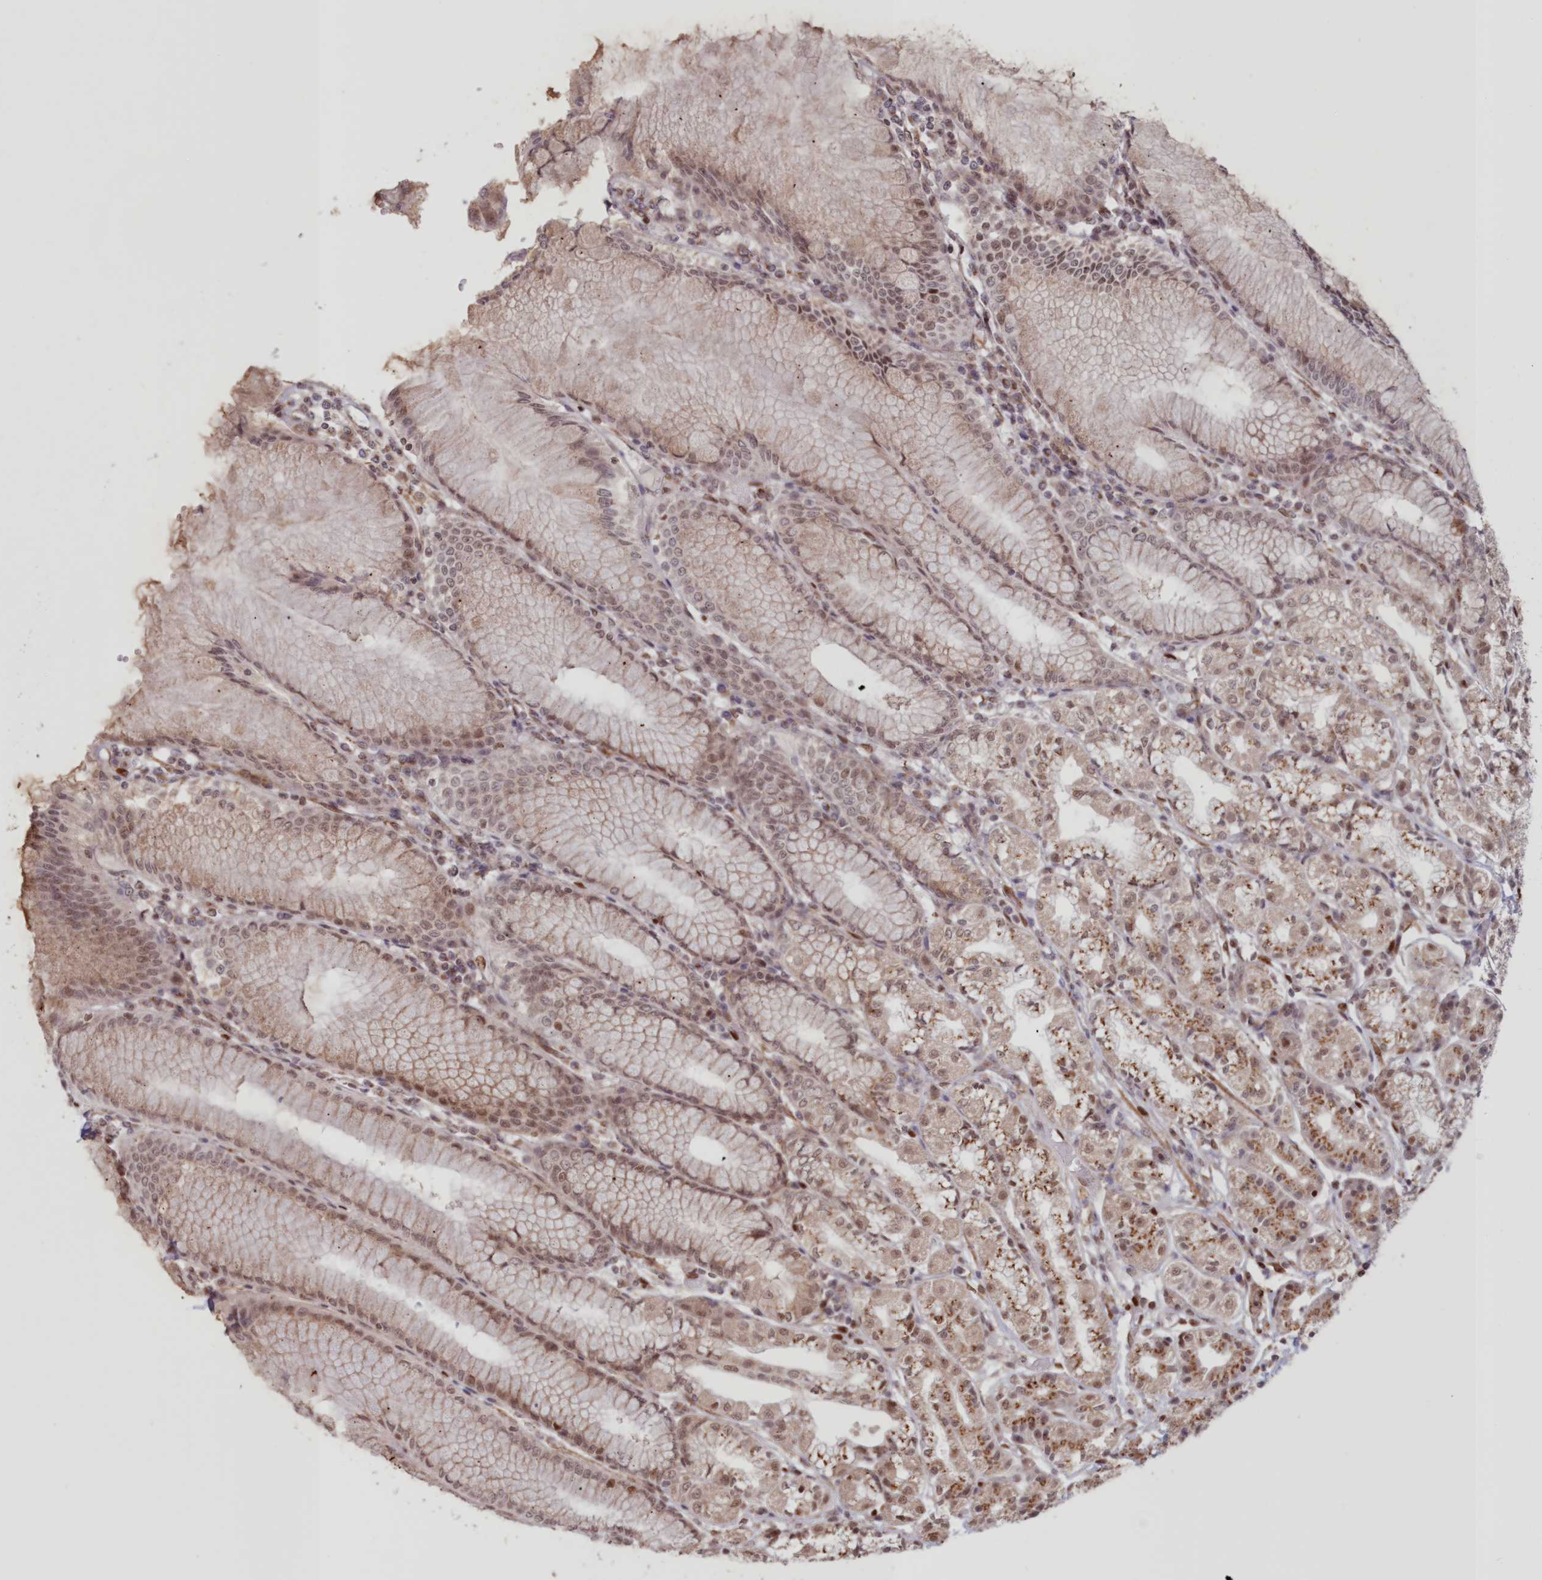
{"staining": {"intensity": "strong", "quantity": ">75%", "location": "cytoplasmic/membranous,nuclear"}, "tissue": "stomach", "cell_type": "Glandular cells", "image_type": "normal", "snomed": [{"axis": "morphology", "description": "Normal tissue, NOS"}, {"axis": "topography", "description": "Stomach"}], "caption": "Strong cytoplasmic/membranous,nuclear protein staining is seen in approximately >75% of glandular cells in stomach.", "gene": "POLR2B", "patient": {"sex": "female", "age": 57}}